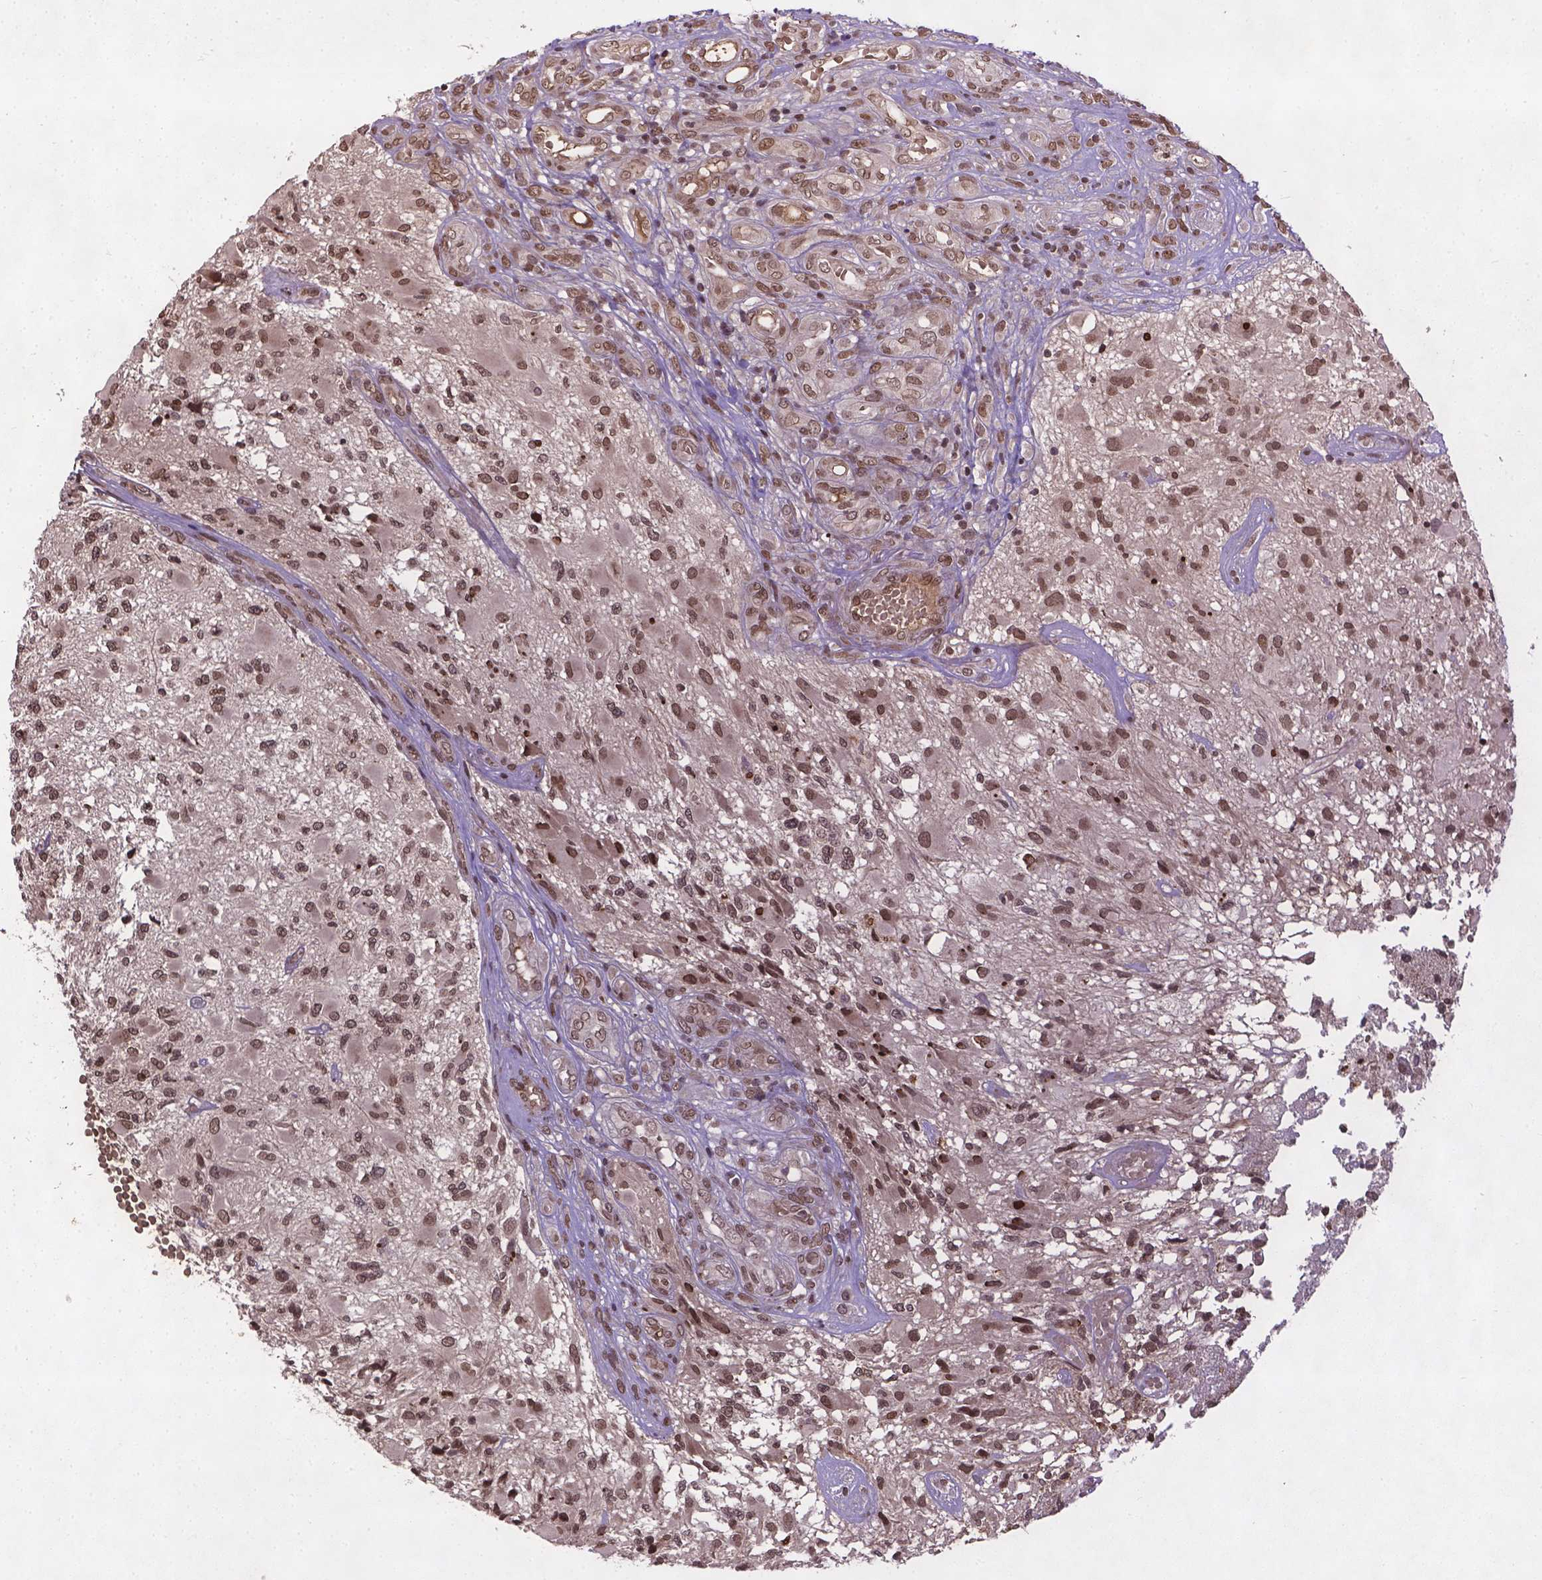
{"staining": {"intensity": "moderate", "quantity": ">75%", "location": "nuclear"}, "tissue": "glioma", "cell_type": "Tumor cells", "image_type": "cancer", "snomed": [{"axis": "morphology", "description": "Glioma, malignant, High grade"}, {"axis": "topography", "description": "Brain"}], "caption": "Immunohistochemistry histopathology image of neoplastic tissue: human malignant glioma (high-grade) stained using IHC exhibits medium levels of moderate protein expression localized specifically in the nuclear of tumor cells, appearing as a nuclear brown color.", "gene": "BANF1", "patient": {"sex": "female", "age": 63}}